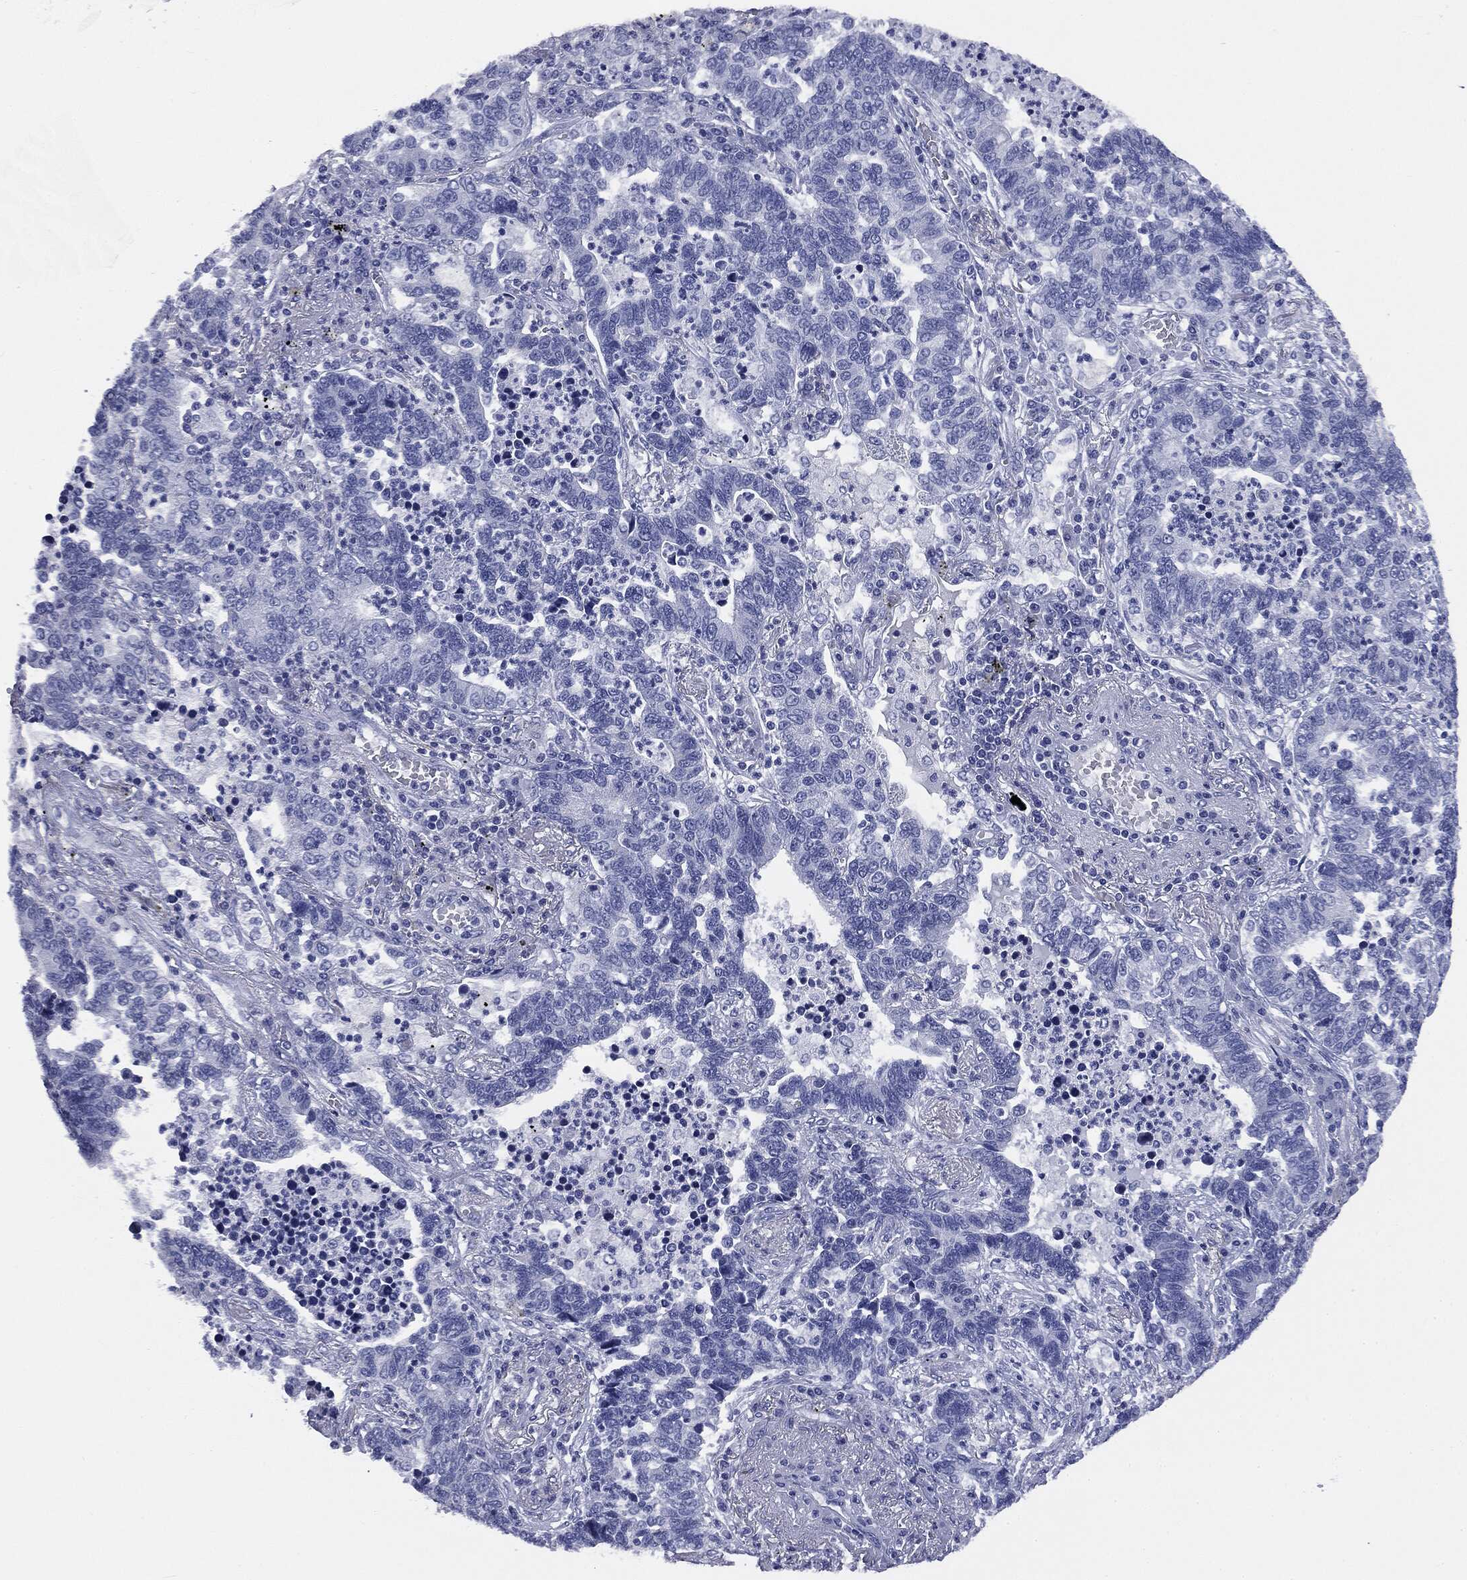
{"staining": {"intensity": "negative", "quantity": "none", "location": "none"}, "tissue": "lung cancer", "cell_type": "Tumor cells", "image_type": "cancer", "snomed": [{"axis": "morphology", "description": "Adenocarcinoma, NOS"}, {"axis": "topography", "description": "Lung"}], "caption": "This is an IHC micrograph of human lung cancer. There is no staining in tumor cells.", "gene": "ATP2A1", "patient": {"sex": "female", "age": 57}}